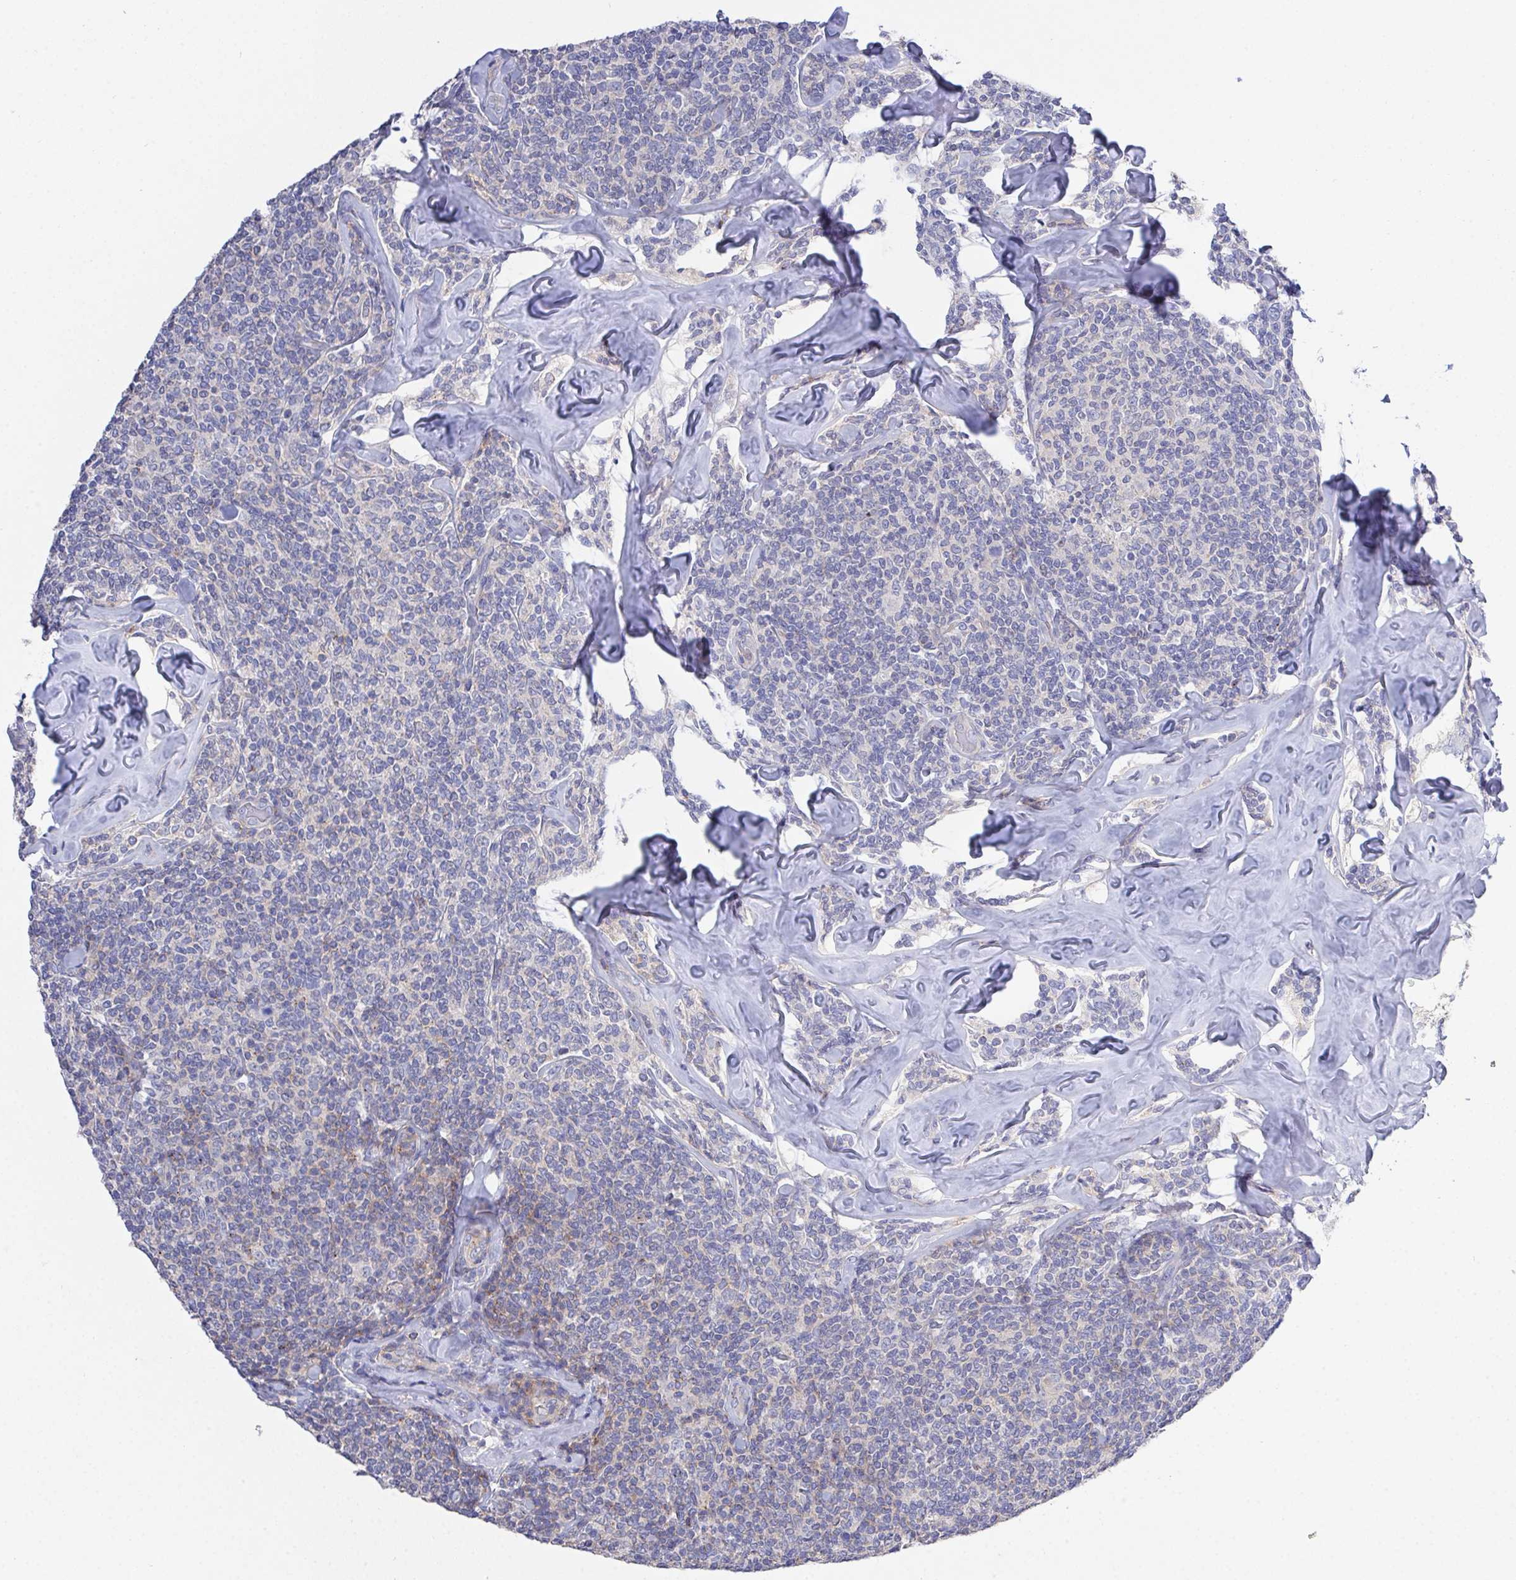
{"staining": {"intensity": "weak", "quantity": "<25%", "location": "cytoplasmic/membranous"}, "tissue": "lymphoma", "cell_type": "Tumor cells", "image_type": "cancer", "snomed": [{"axis": "morphology", "description": "Malignant lymphoma, non-Hodgkin's type, Low grade"}, {"axis": "topography", "description": "Lymph node"}], "caption": "This image is of low-grade malignant lymphoma, non-Hodgkin's type stained with immunohistochemistry to label a protein in brown with the nuclei are counter-stained blue. There is no staining in tumor cells.", "gene": "PRG3", "patient": {"sex": "female", "age": 56}}